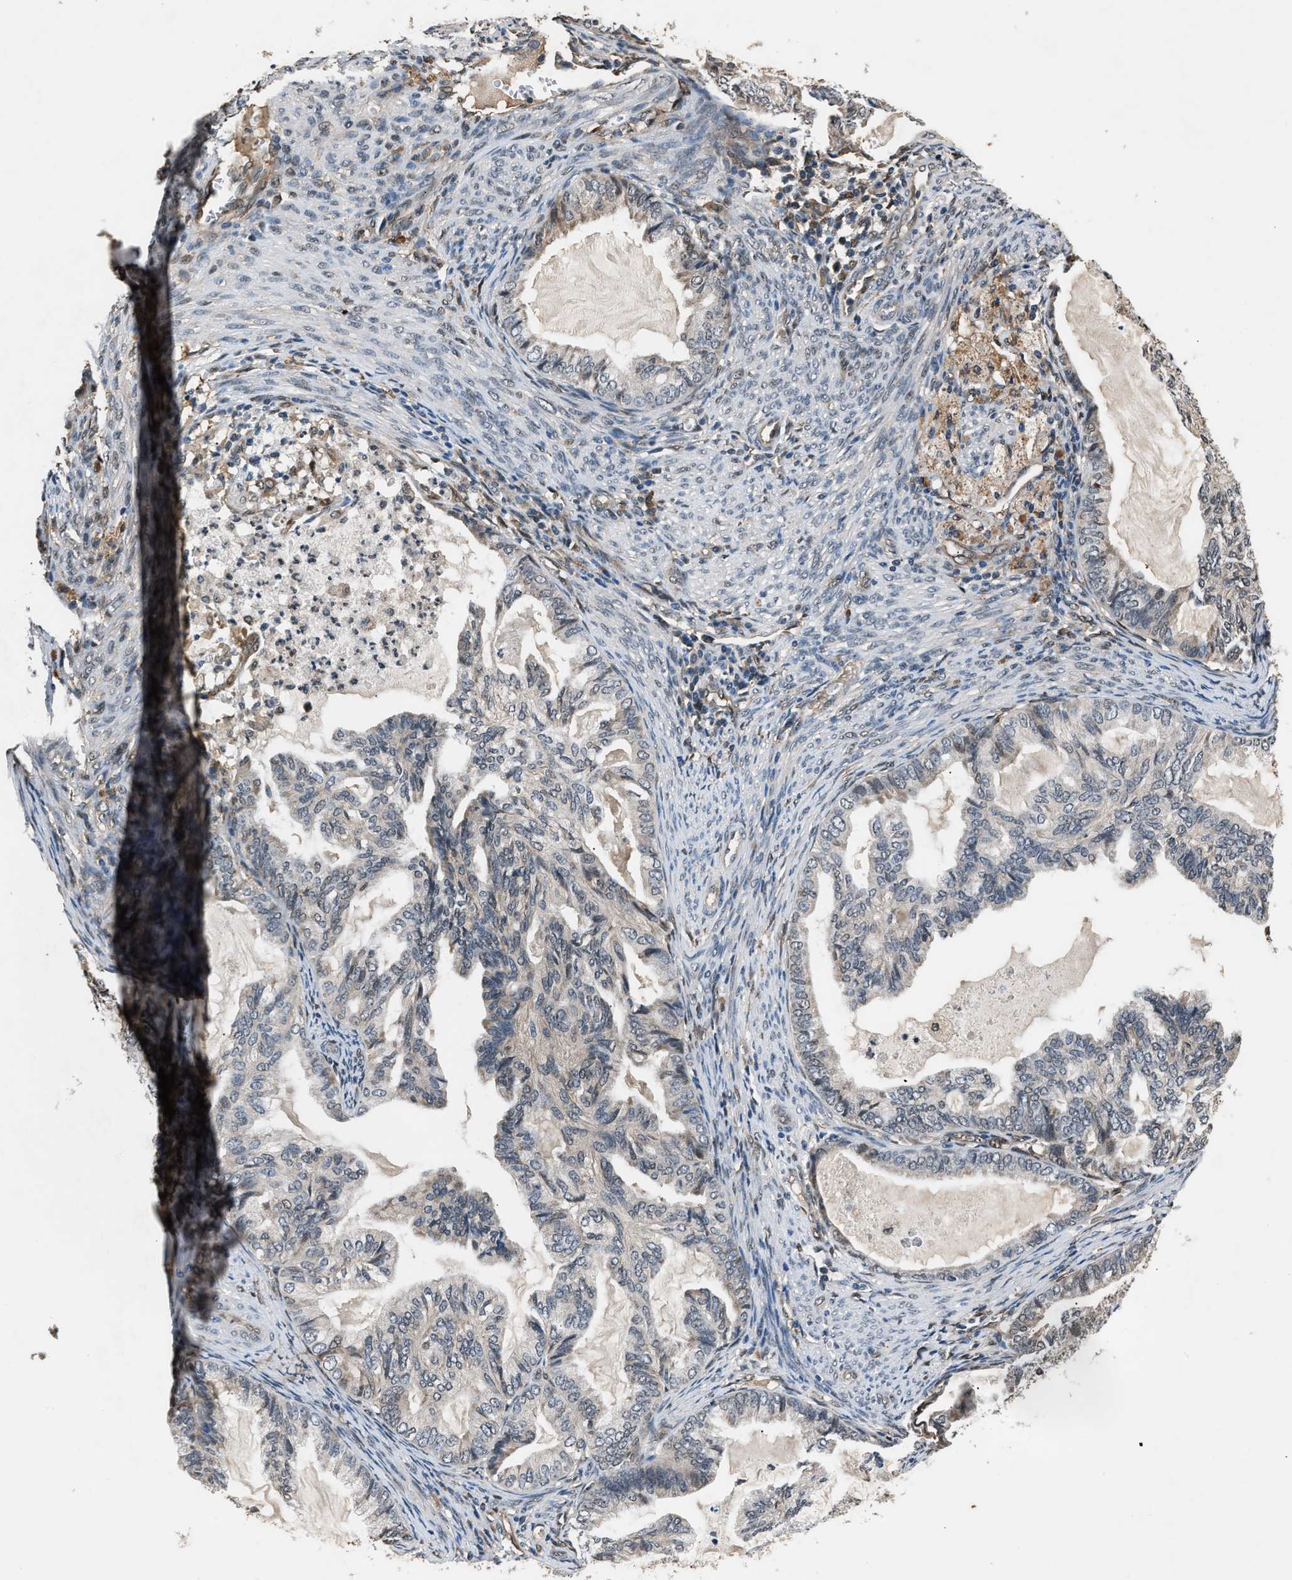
{"staining": {"intensity": "negative", "quantity": "none", "location": "none"}, "tissue": "cervical cancer", "cell_type": "Tumor cells", "image_type": "cancer", "snomed": [{"axis": "morphology", "description": "Normal tissue, NOS"}, {"axis": "morphology", "description": "Adenocarcinoma, NOS"}, {"axis": "topography", "description": "Cervix"}, {"axis": "topography", "description": "Endometrium"}], "caption": "Immunohistochemistry photomicrograph of human cervical cancer stained for a protein (brown), which displays no expression in tumor cells. (IHC, brightfield microscopy, high magnification).", "gene": "TP53I3", "patient": {"sex": "female", "age": 86}}